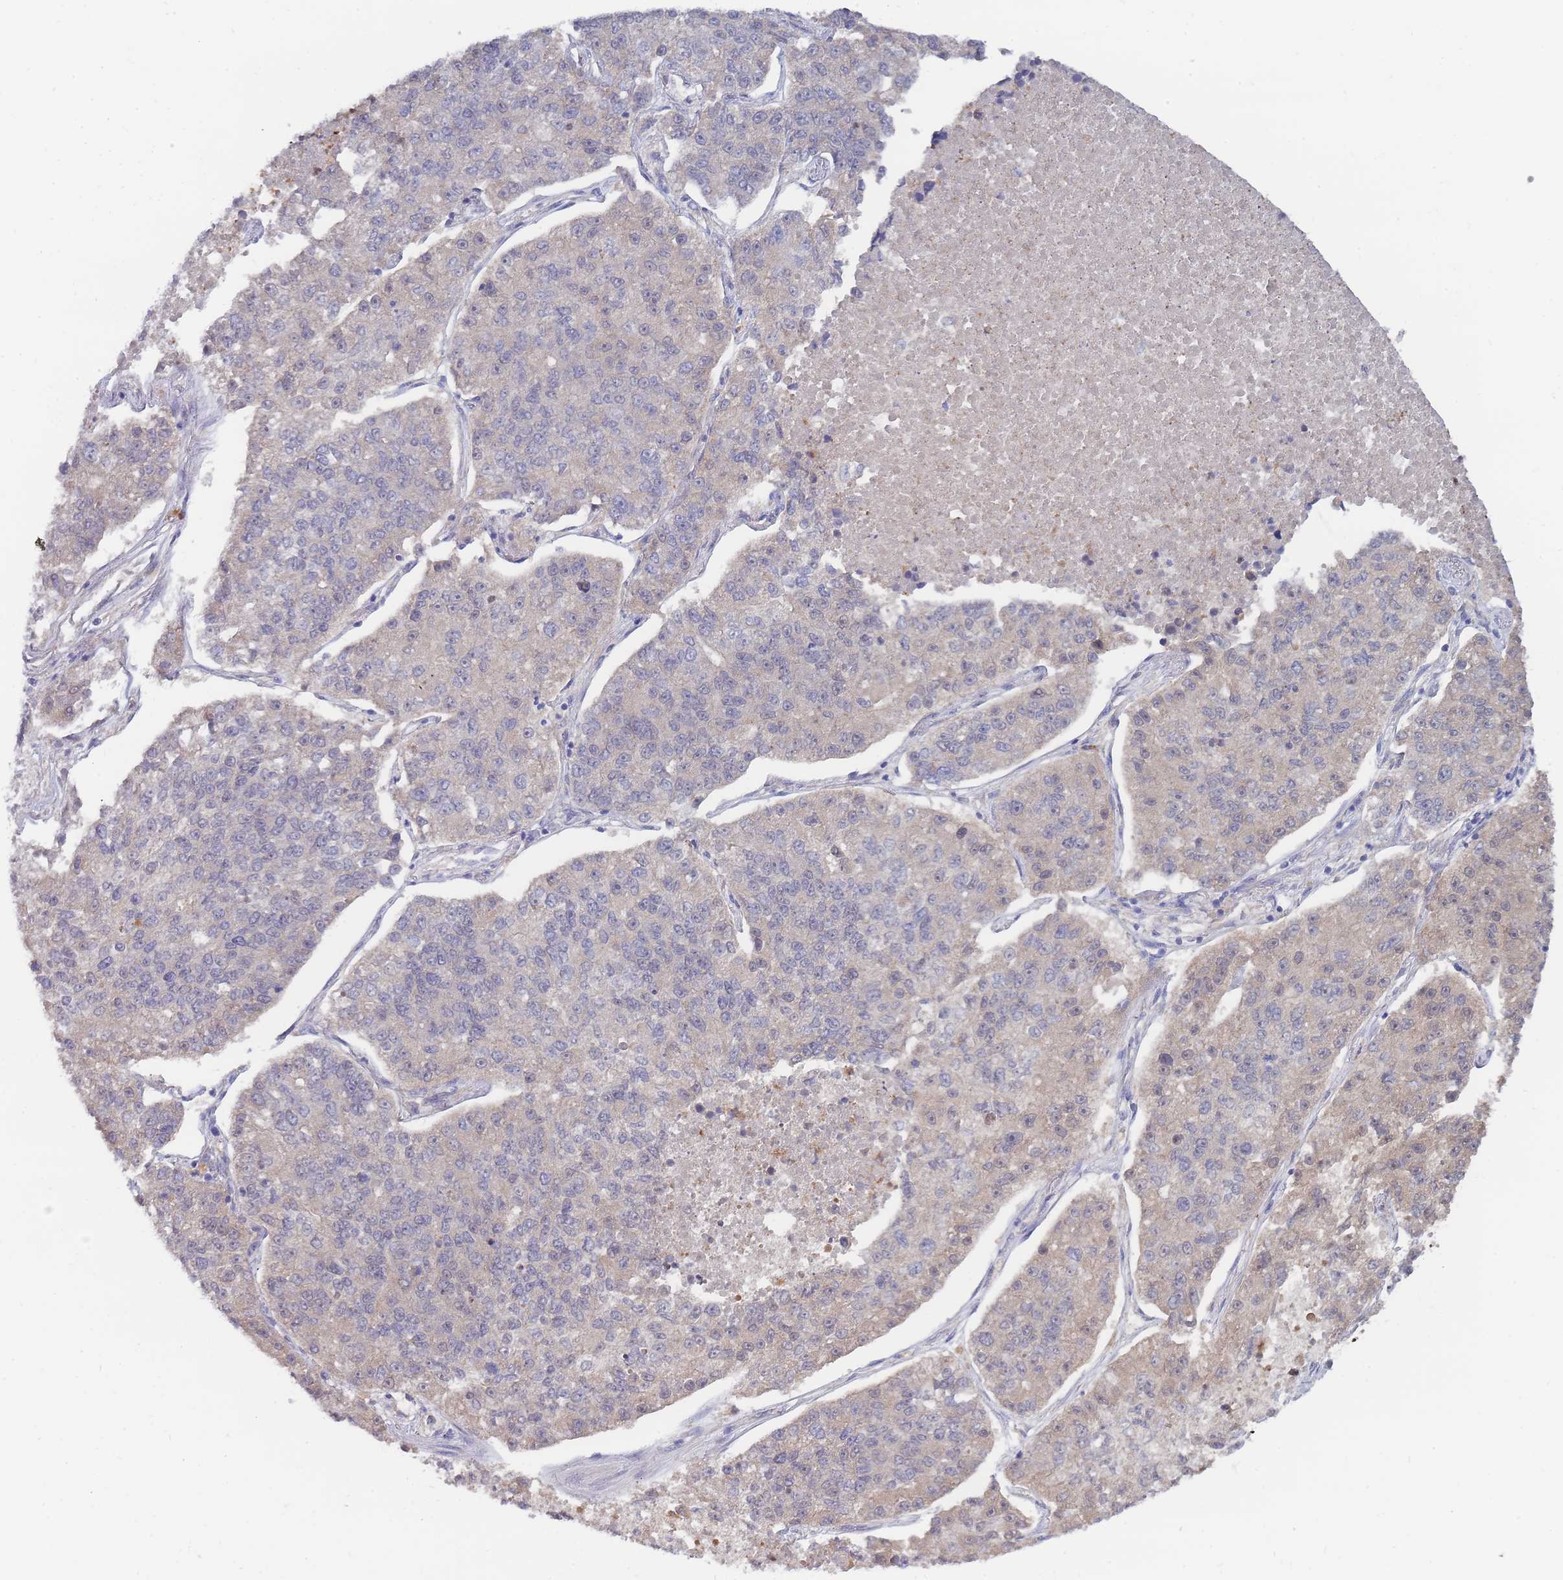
{"staining": {"intensity": "negative", "quantity": "none", "location": "none"}, "tissue": "lung cancer", "cell_type": "Tumor cells", "image_type": "cancer", "snomed": [{"axis": "morphology", "description": "Adenocarcinoma, NOS"}, {"axis": "topography", "description": "Lung"}], "caption": "Immunohistochemistry of adenocarcinoma (lung) shows no expression in tumor cells.", "gene": "NUB1", "patient": {"sex": "male", "age": 49}}